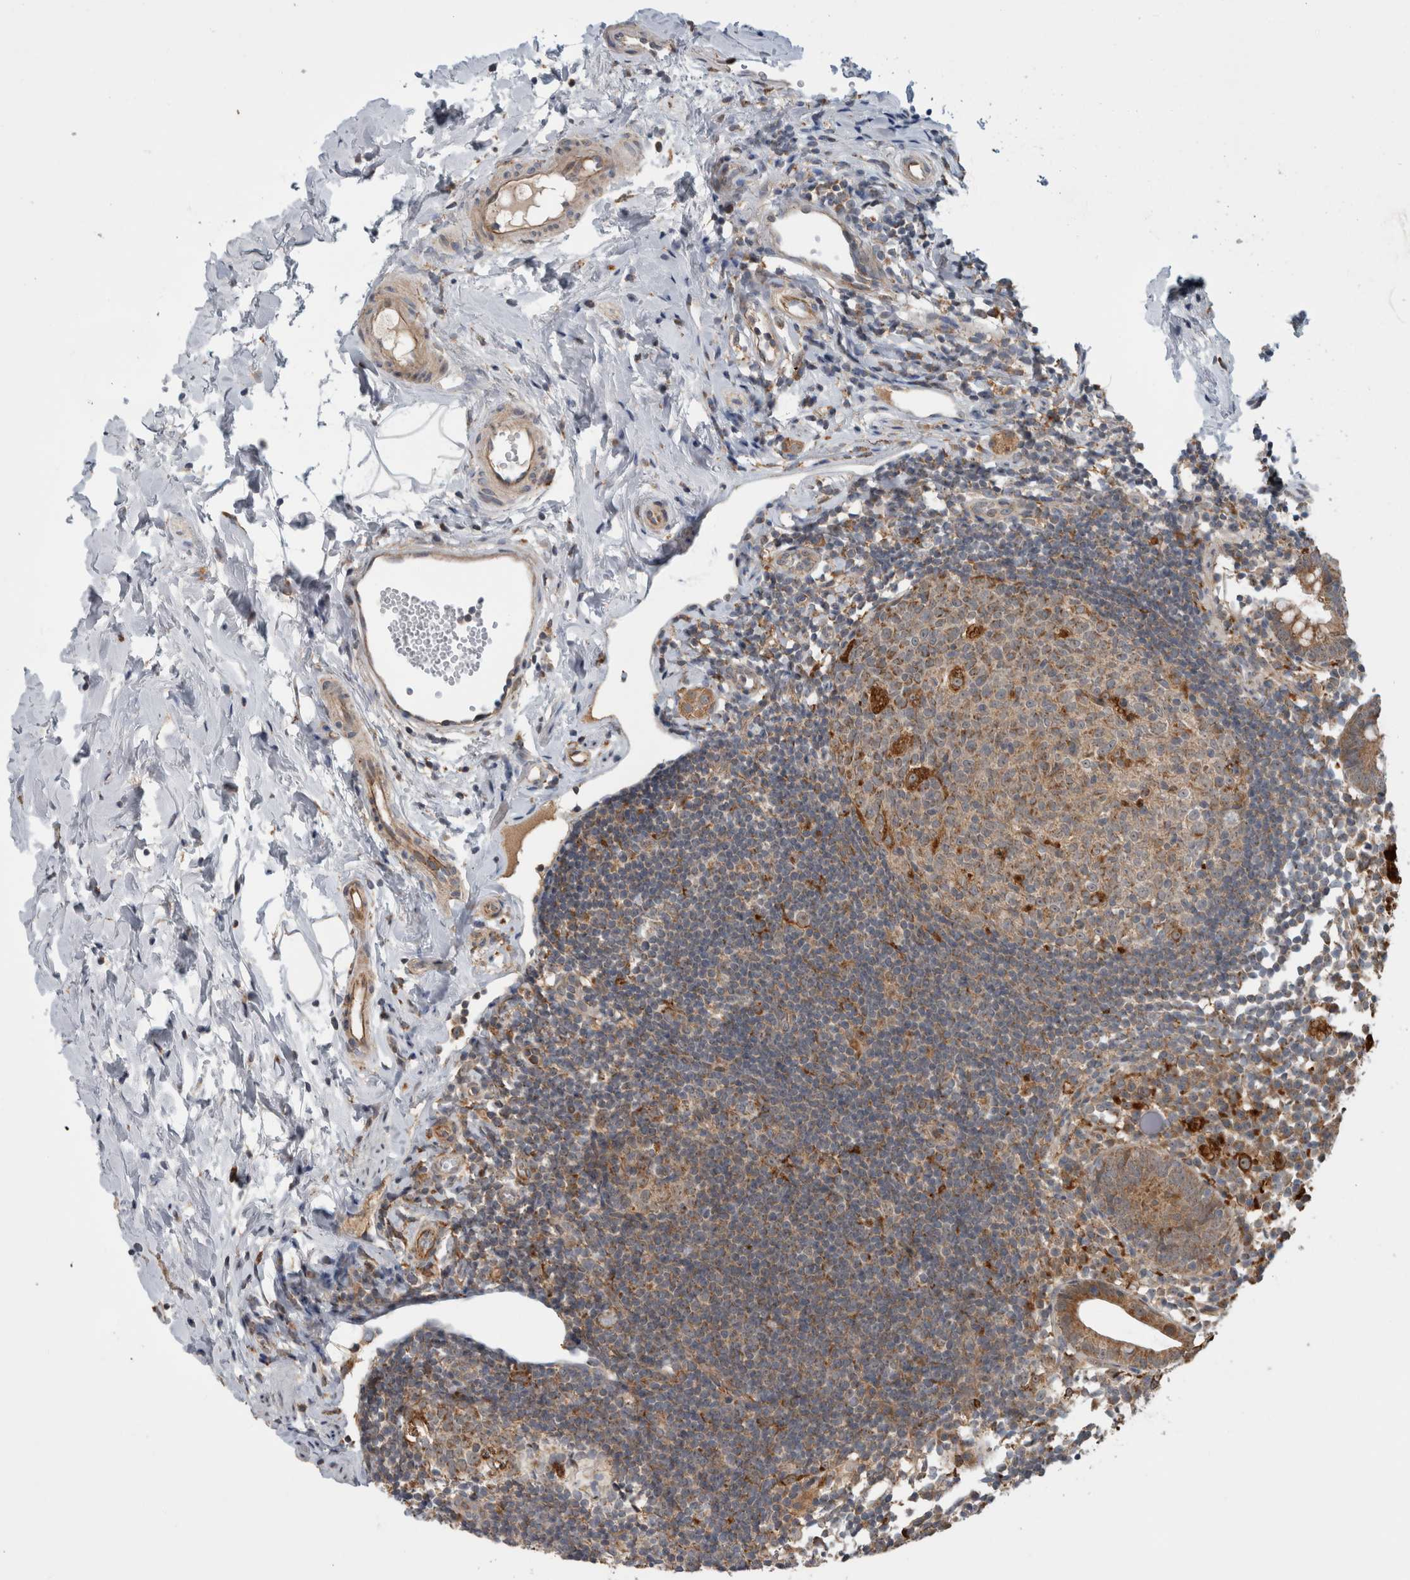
{"staining": {"intensity": "moderate", "quantity": ">75%", "location": "cytoplasmic/membranous"}, "tissue": "appendix", "cell_type": "Glandular cells", "image_type": "normal", "snomed": [{"axis": "morphology", "description": "Normal tissue, NOS"}, {"axis": "topography", "description": "Appendix"}], "caption": "Immunohistochemistry image of unremarkable human appendix stained for a protein (brown), which exhibits medium levels of moderate cytoplasmic/membranous staining in approximately >75% of glandular cells.", "gene": "ADGRL3", "patient": {"sex": "female", "age": 20}}